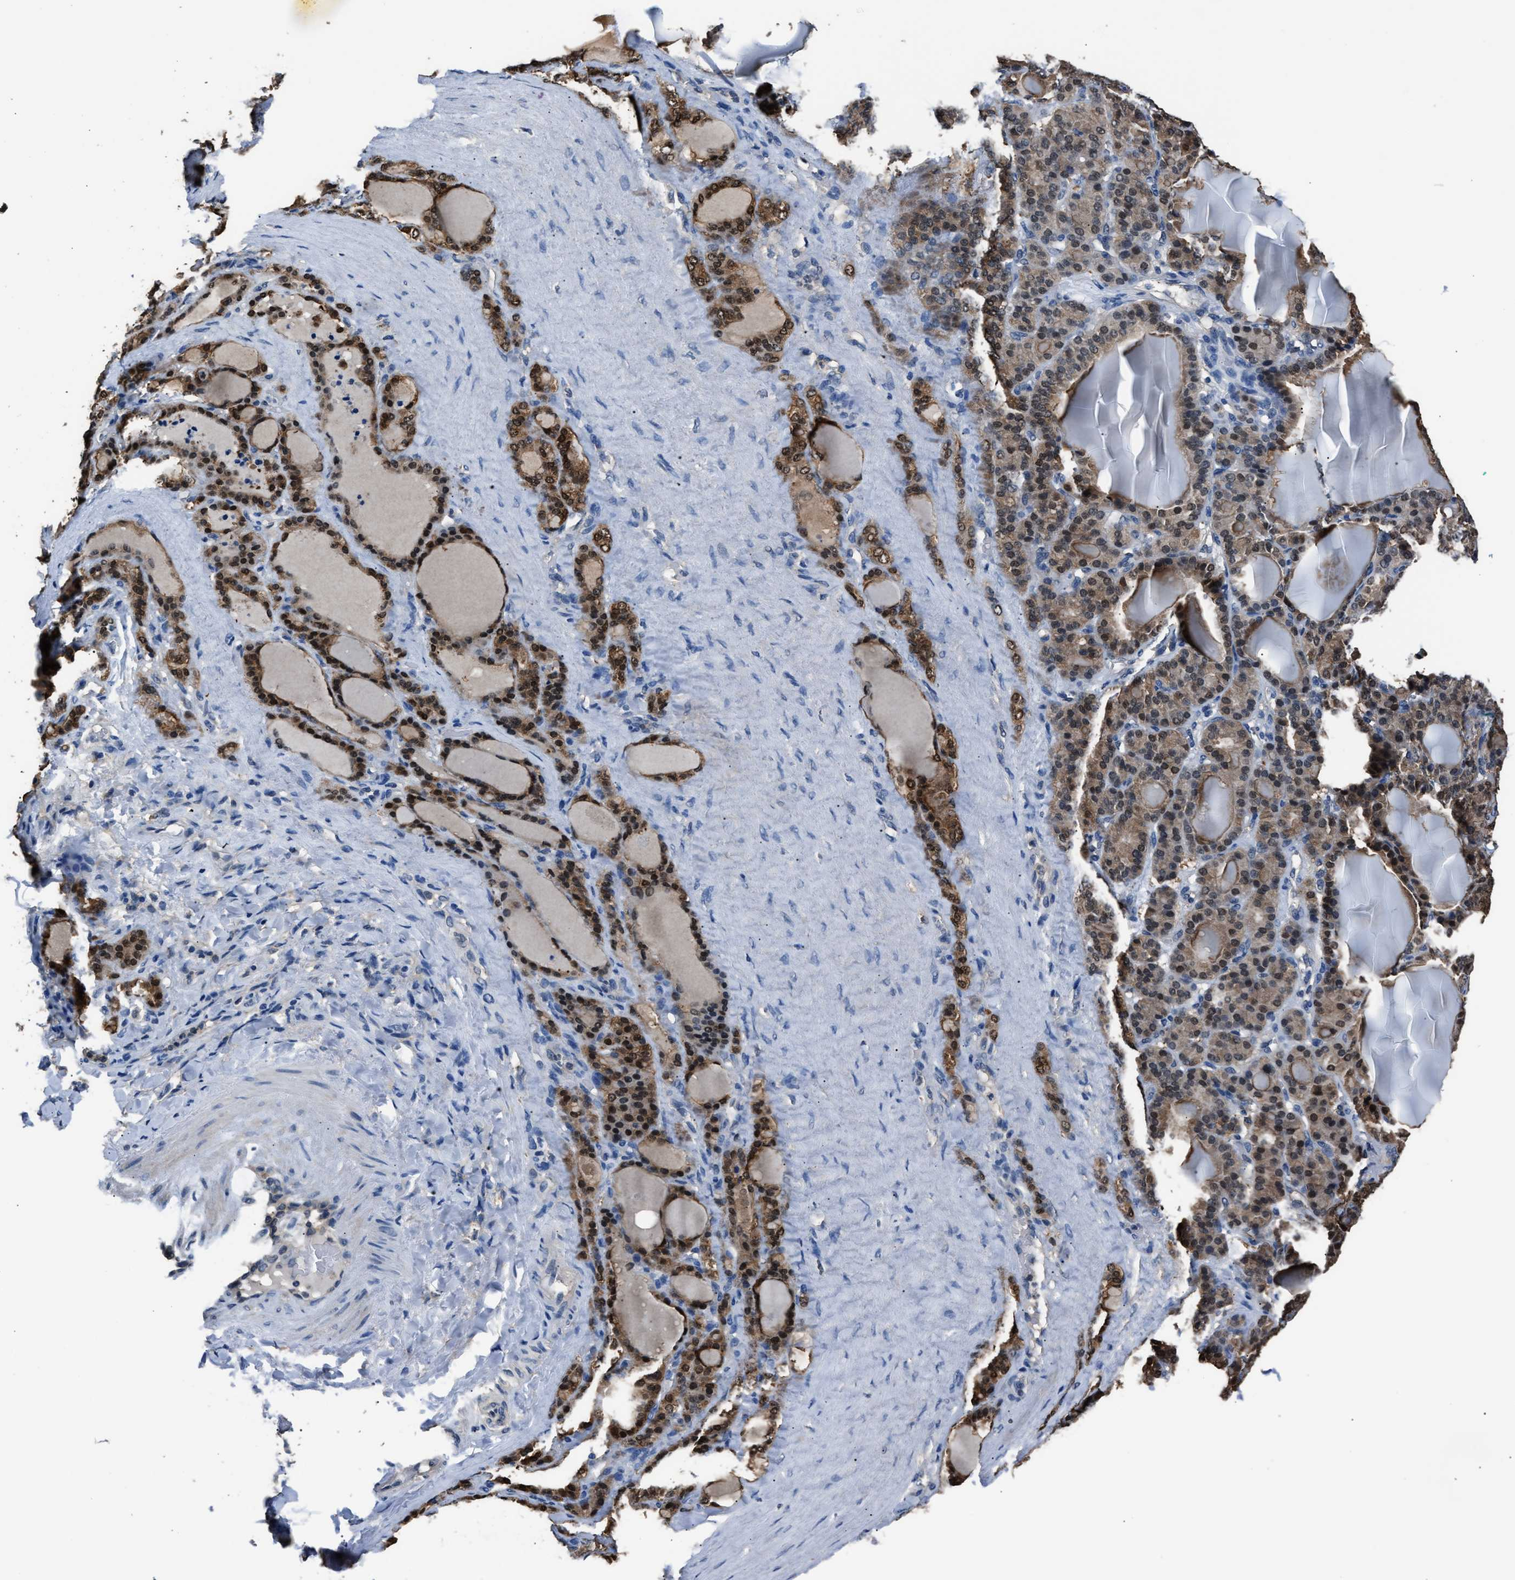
{"staining": {"intensity": "strong", "quantity": ">75%", "location": "cytoplasmic/membranous,nuclear"}, "tissue": "thyroid gland", "cell_type": "Glandular cells", "image_type": "normal", "snomed": [{"axis": "morphology", "description": "Normal tissue, NOS"}, {"axis": "topography", "description": "Thyroid gland"}], "caption": "A micrograph of human thyroid gland stained for a protein reveals strong cytoplasmic/membranous,nuclear brown staining in glandular cells.", "gene": "GSTP1", "patient": {"sex": "female", "age": 28}}